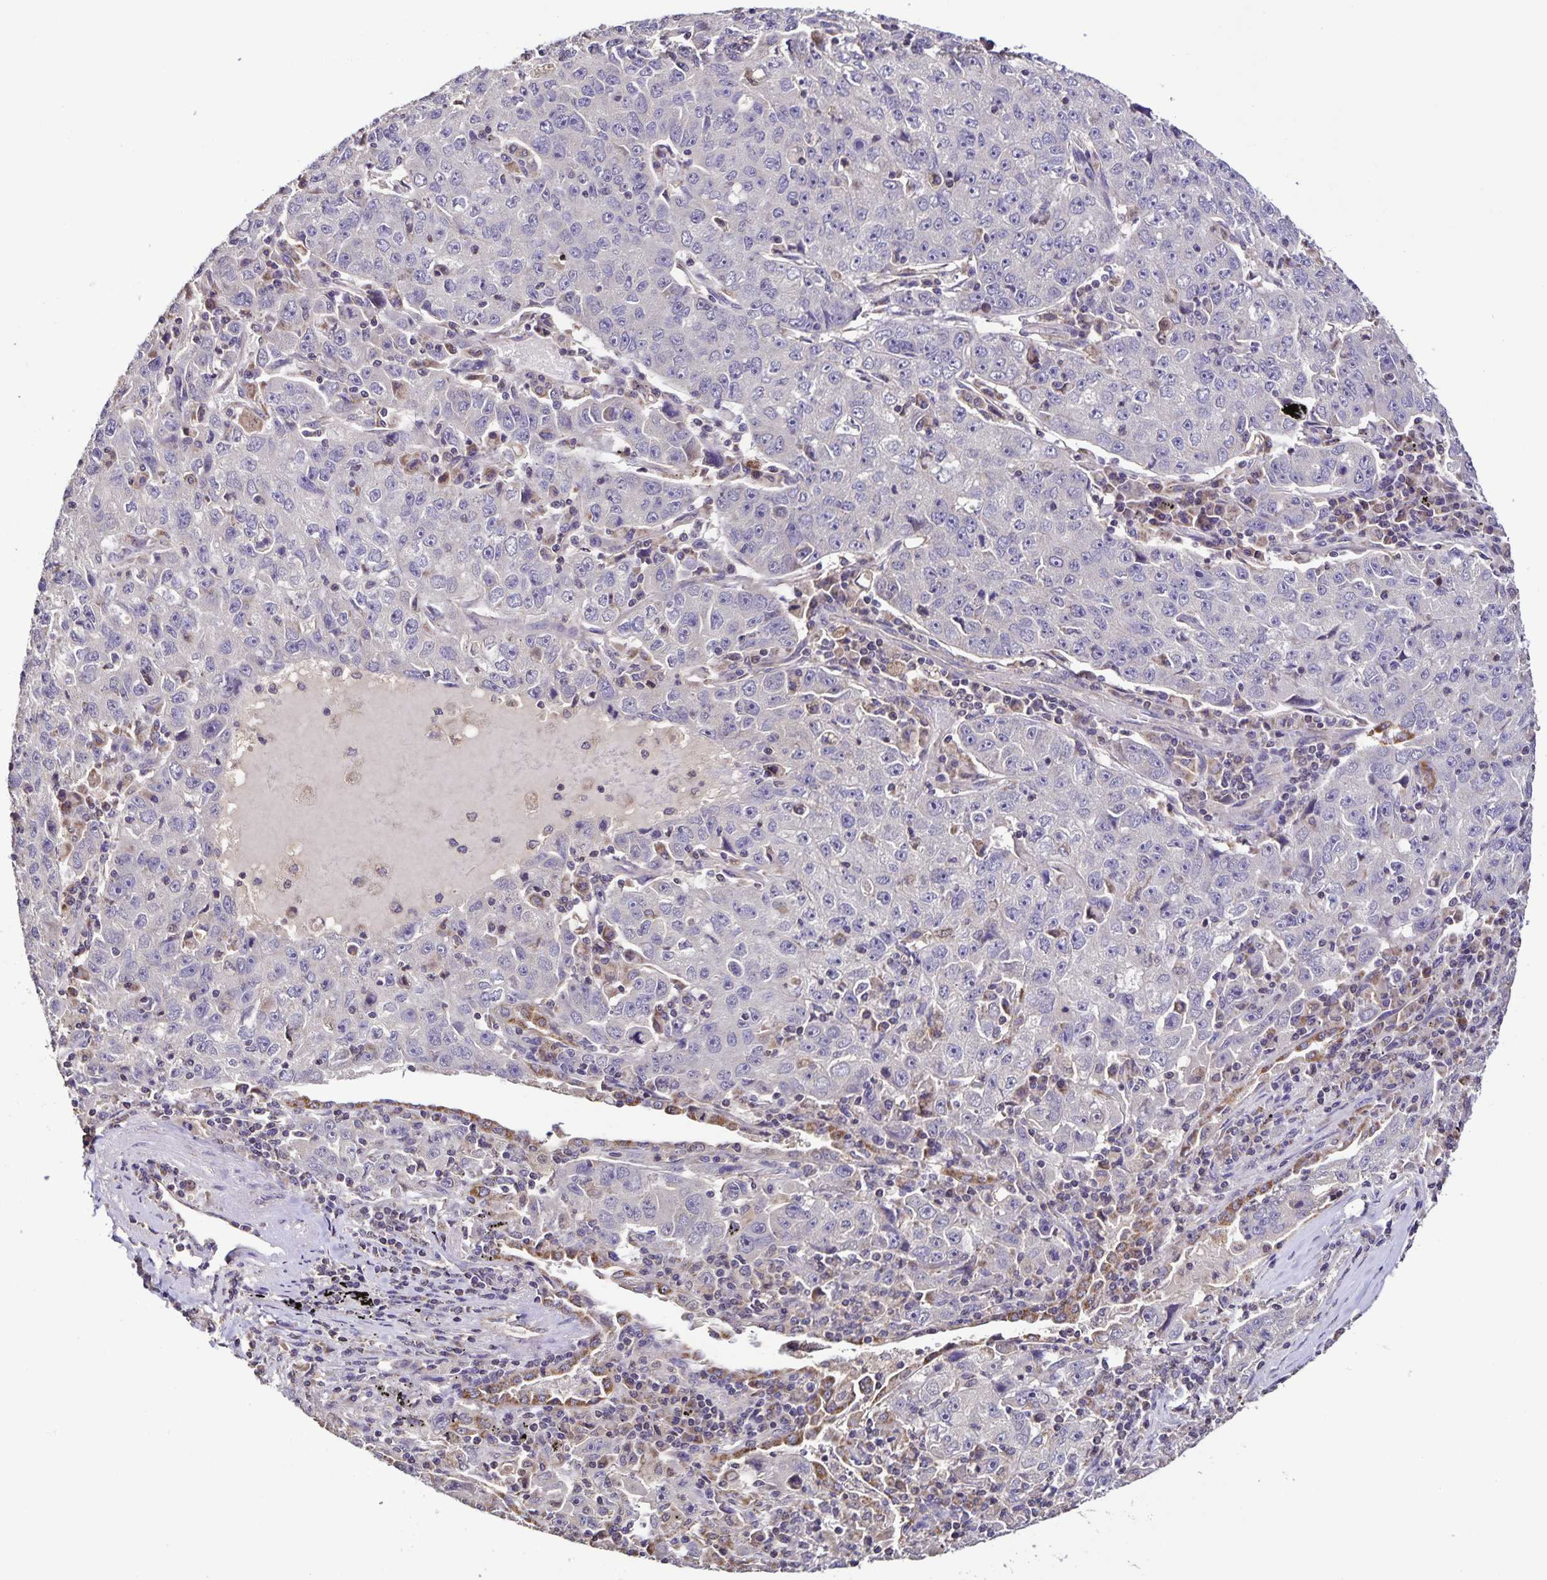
{"staining": {"intensity": "negative", "quantity": "none", "location": "none"}, "tissue": "lung cancer", "cell_type": "Tumor cells", "image_type": "cancer", "snomed": [{"axis": "morphology", "description": "Normal morphology"}, {"axis": "morphology", "description": "Adenocarcinoma, NOS"}, {"axis": "topography", "description": "Lymph node"}, {"axis": "topography", "description": "Lung"}], "caption": "Lung cancer was stained to show a protein in brown. There is no significant staining in tumor cells.", "gene": "MAN1A1", "patient": {"sex": "female", "age": 57}}